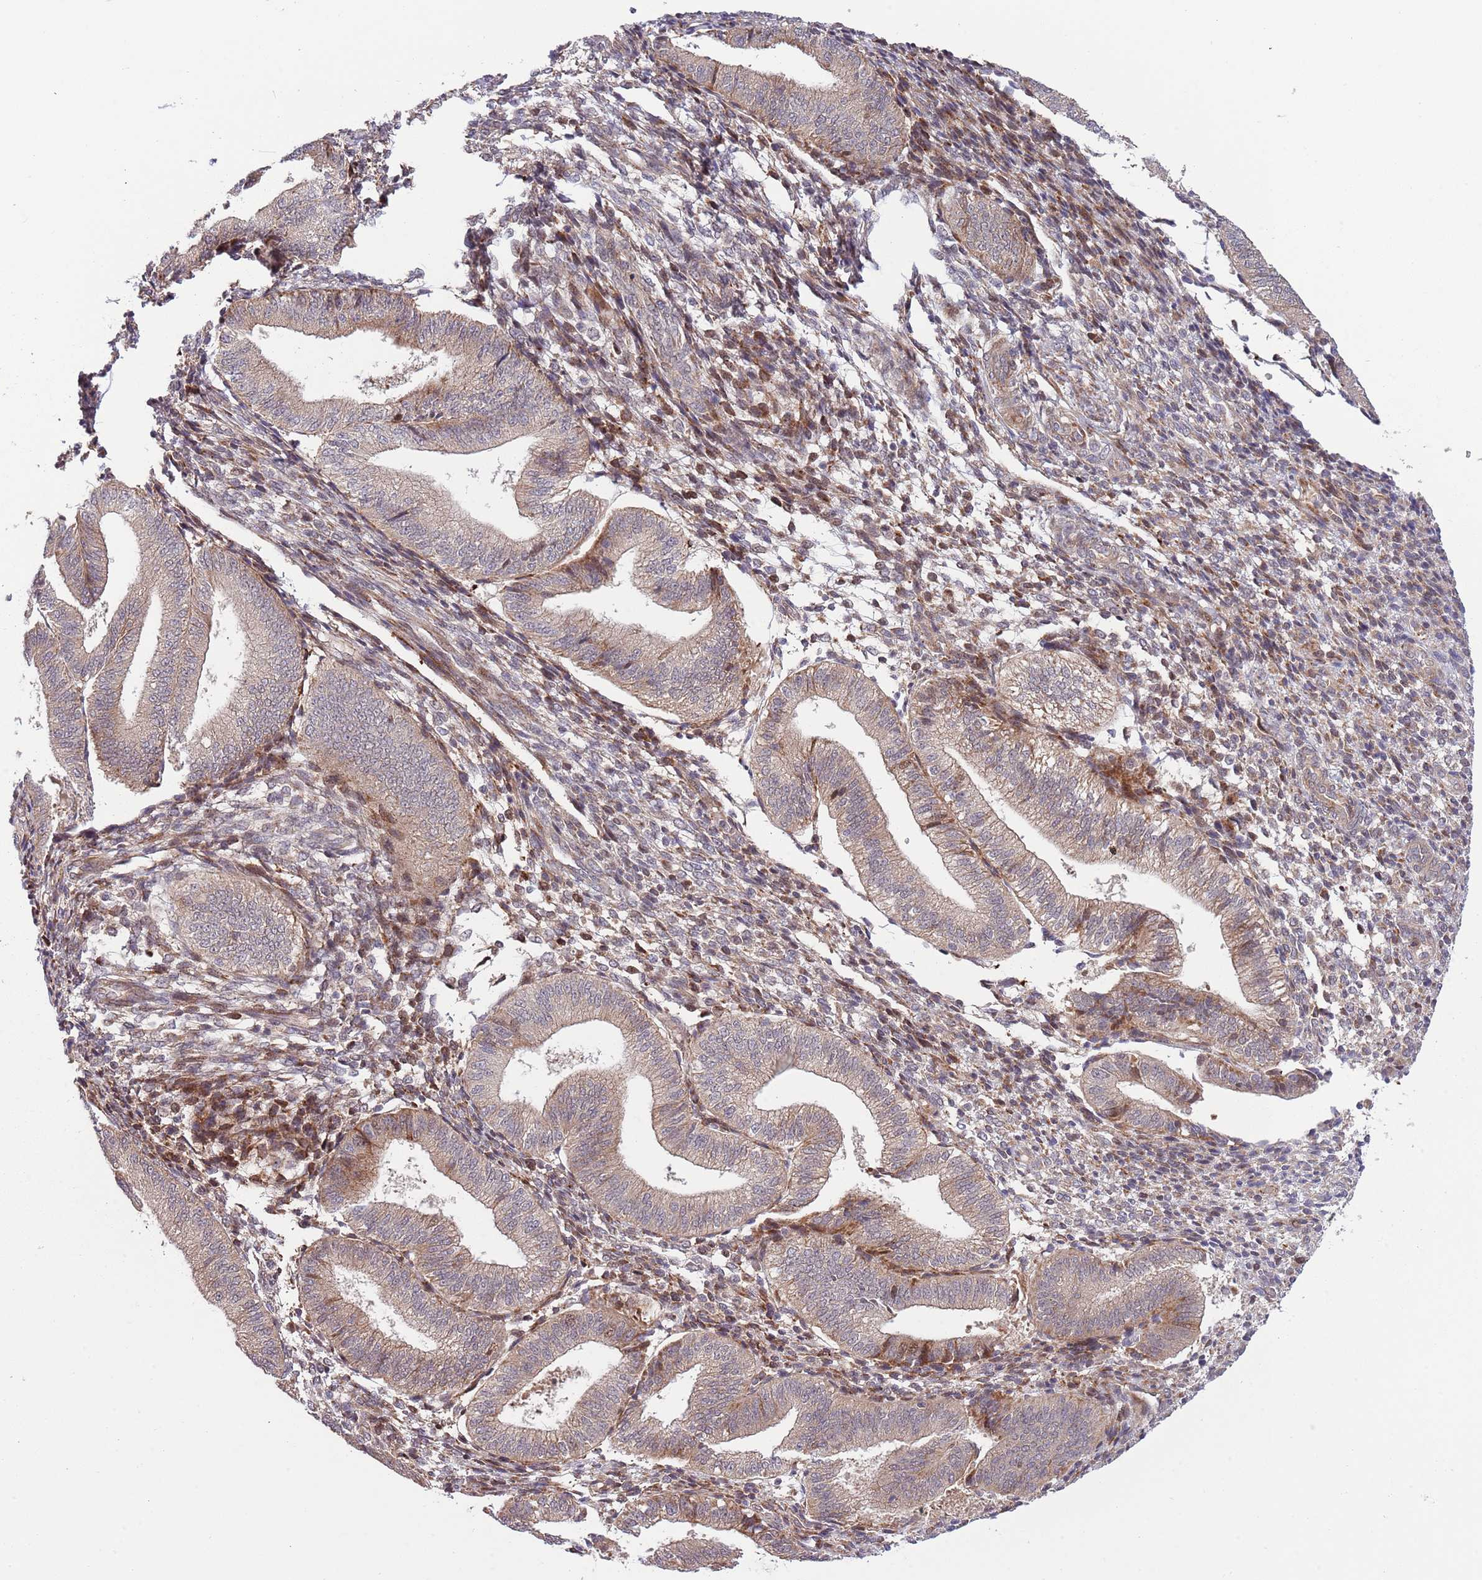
{"staining": {"intensity": "moderate", "quantity": "25%-75%", "location": "cytoplasmic/membranous"}, "tissue": "endometrium", "cell_type": "Cells in endometrial stroma", "image_type": "normal", "snomed": [{"axis": "morphology", "description": "Normal tissue, NOS"}, {"axis": "topography", "description": "Endometrium"}], "caption": "Immunohistochemistry (IHC) (DAB) staining of benign human endometrium shows moderate cytoplasmic/membranous protein expression in about 25%-75% of cells in endometrial stroma. (Stains: DAB (3,3'-diaminobenzidine) in brown, nuclei in blue, Microscopy: brightfield microscopy at high magnification).", "gene": "NT5DC4", "patient": {"sex": "female", "age": 34}}